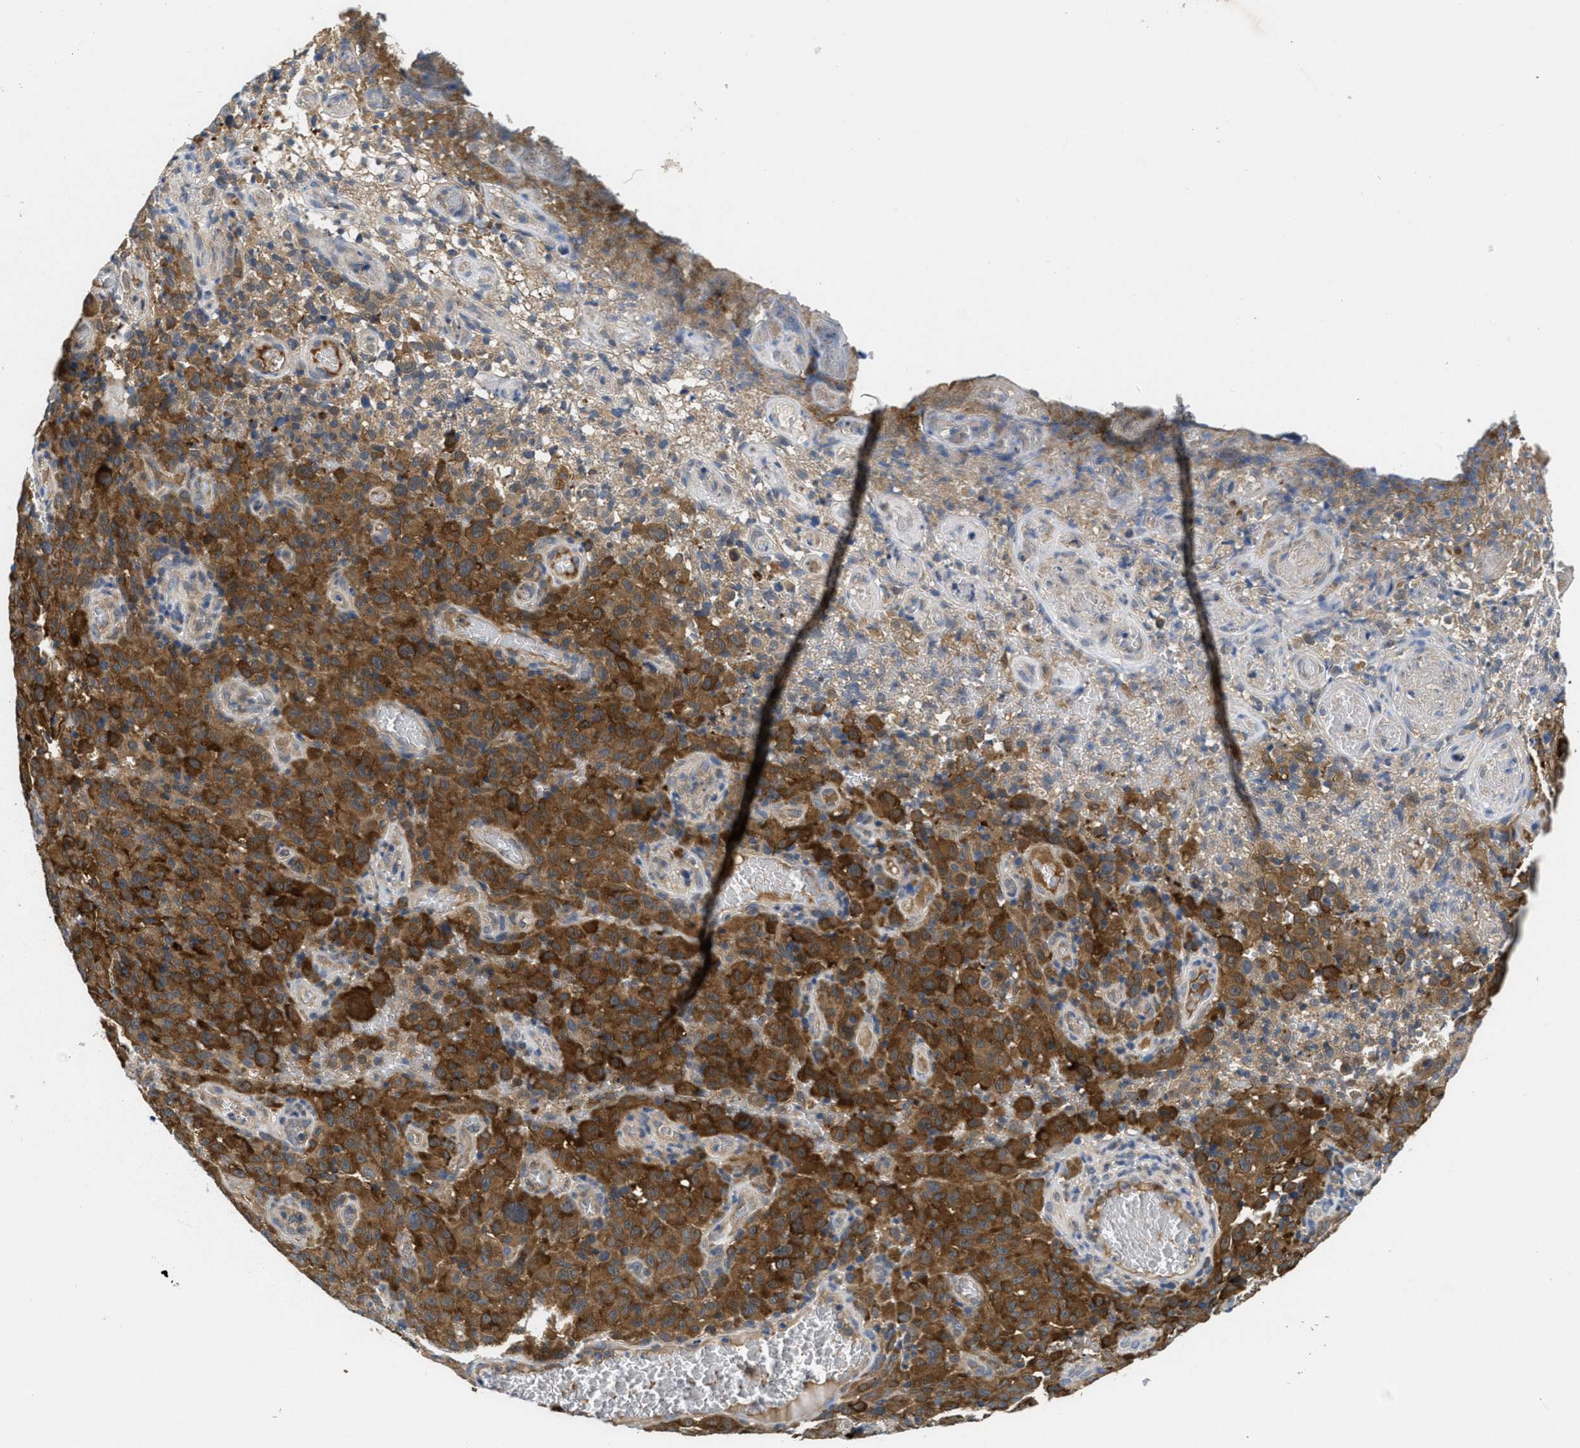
{"staining": {"intensity": "moderate", "quantity": ">75%", "location": "cytoplasmic/membranous"}, "tissue": "melanoma", "cell_type": "Tumor cells", "image_type": "cancer", "snomed": [{"axis": "morphology", "description": "Malignant melanoma, NOS"}, {"axis": "topography", "description": "Skin"}], "caption": "Protein analysis of malignant melanoma tissue exhibits moderate cytoplasmic/membranous staining in approximately >75% of tumor cells. Using DAB (brown) and hematoxylin (blue) stains, captured at high magnification using brightfield microscopy.", "gene": "GALK1", "patient": {"sex": "female", "age": 82}}